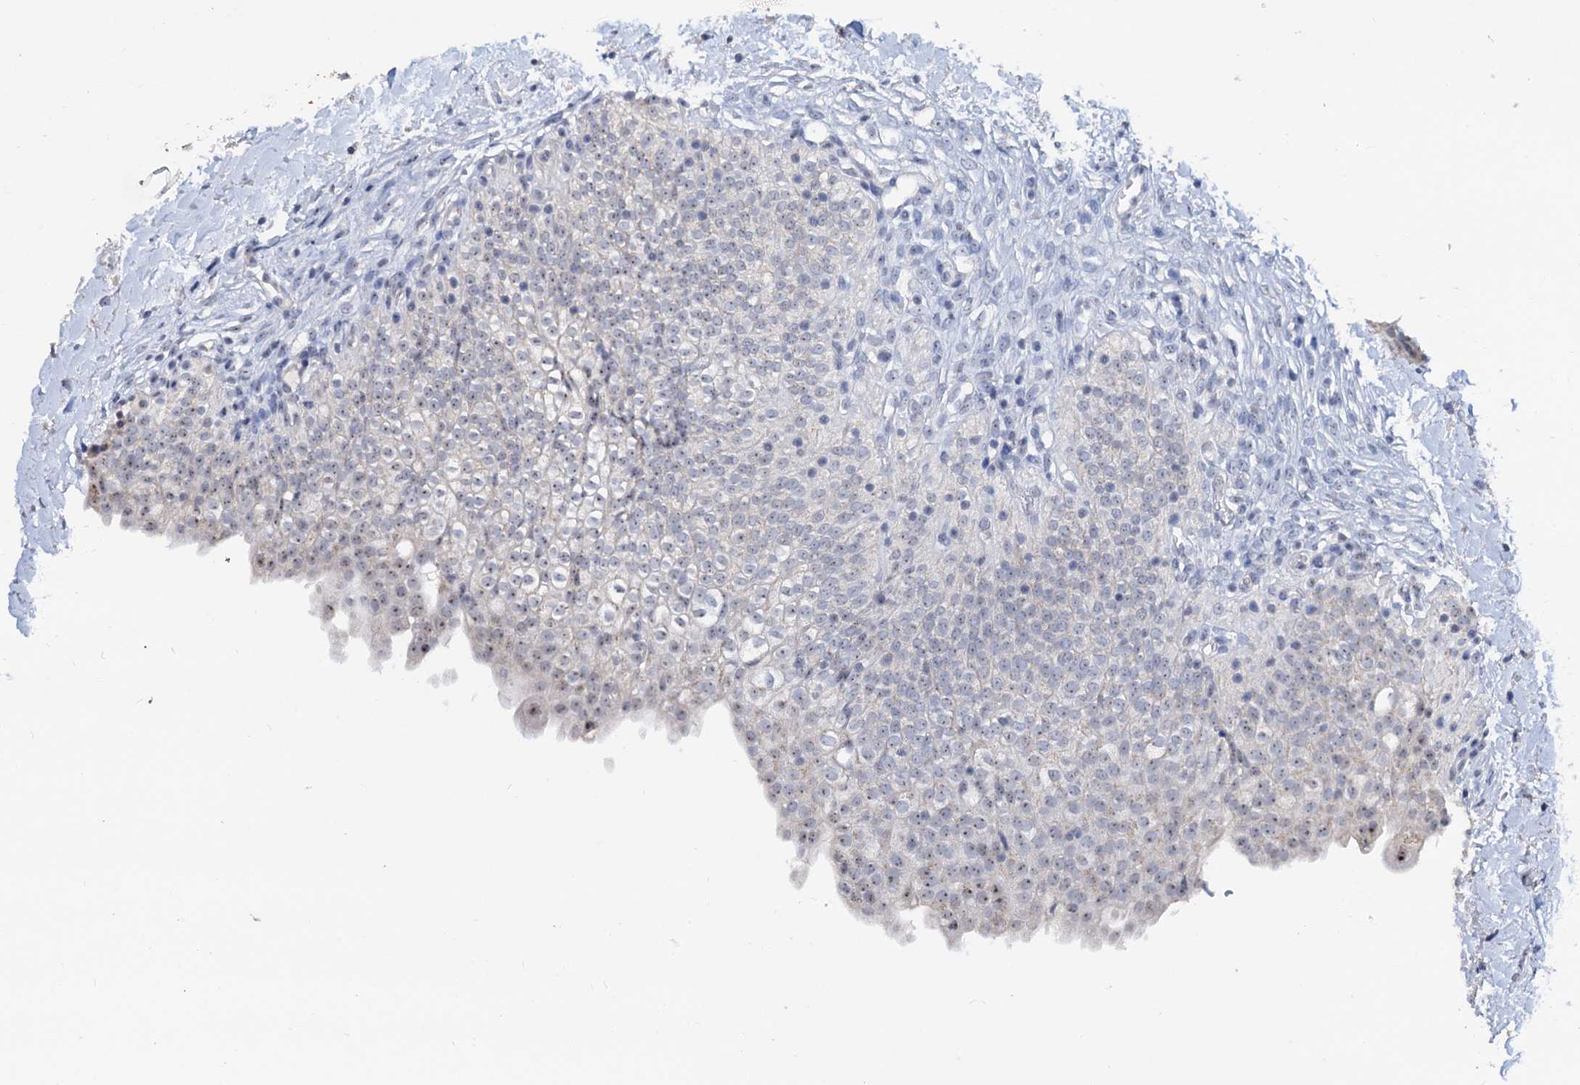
{"staining": {"intensity": "weak", "quantity": "25%-75%", "location": "nuclear"}, "tissue": "urinary bladder", "cell_type": "Urothelial cells", "image_type": "normal", "snomed": [{"axis": "morphology", "description": "Normal tissue, NOS"}, {"axis": "topography", "description": "Urinary bladder"}], "caption": "Brown immunohistochemical staining in normal urinary bladder displays weak nuclear expression in approximately 25%-75% of urothelial cells. (DAB (3,3'-diaminobenzidine) = brown stain, brightfield microscopy at high magnification).", "gene": "C2CD3", "patient": {"sex": "male", "age": 55}}